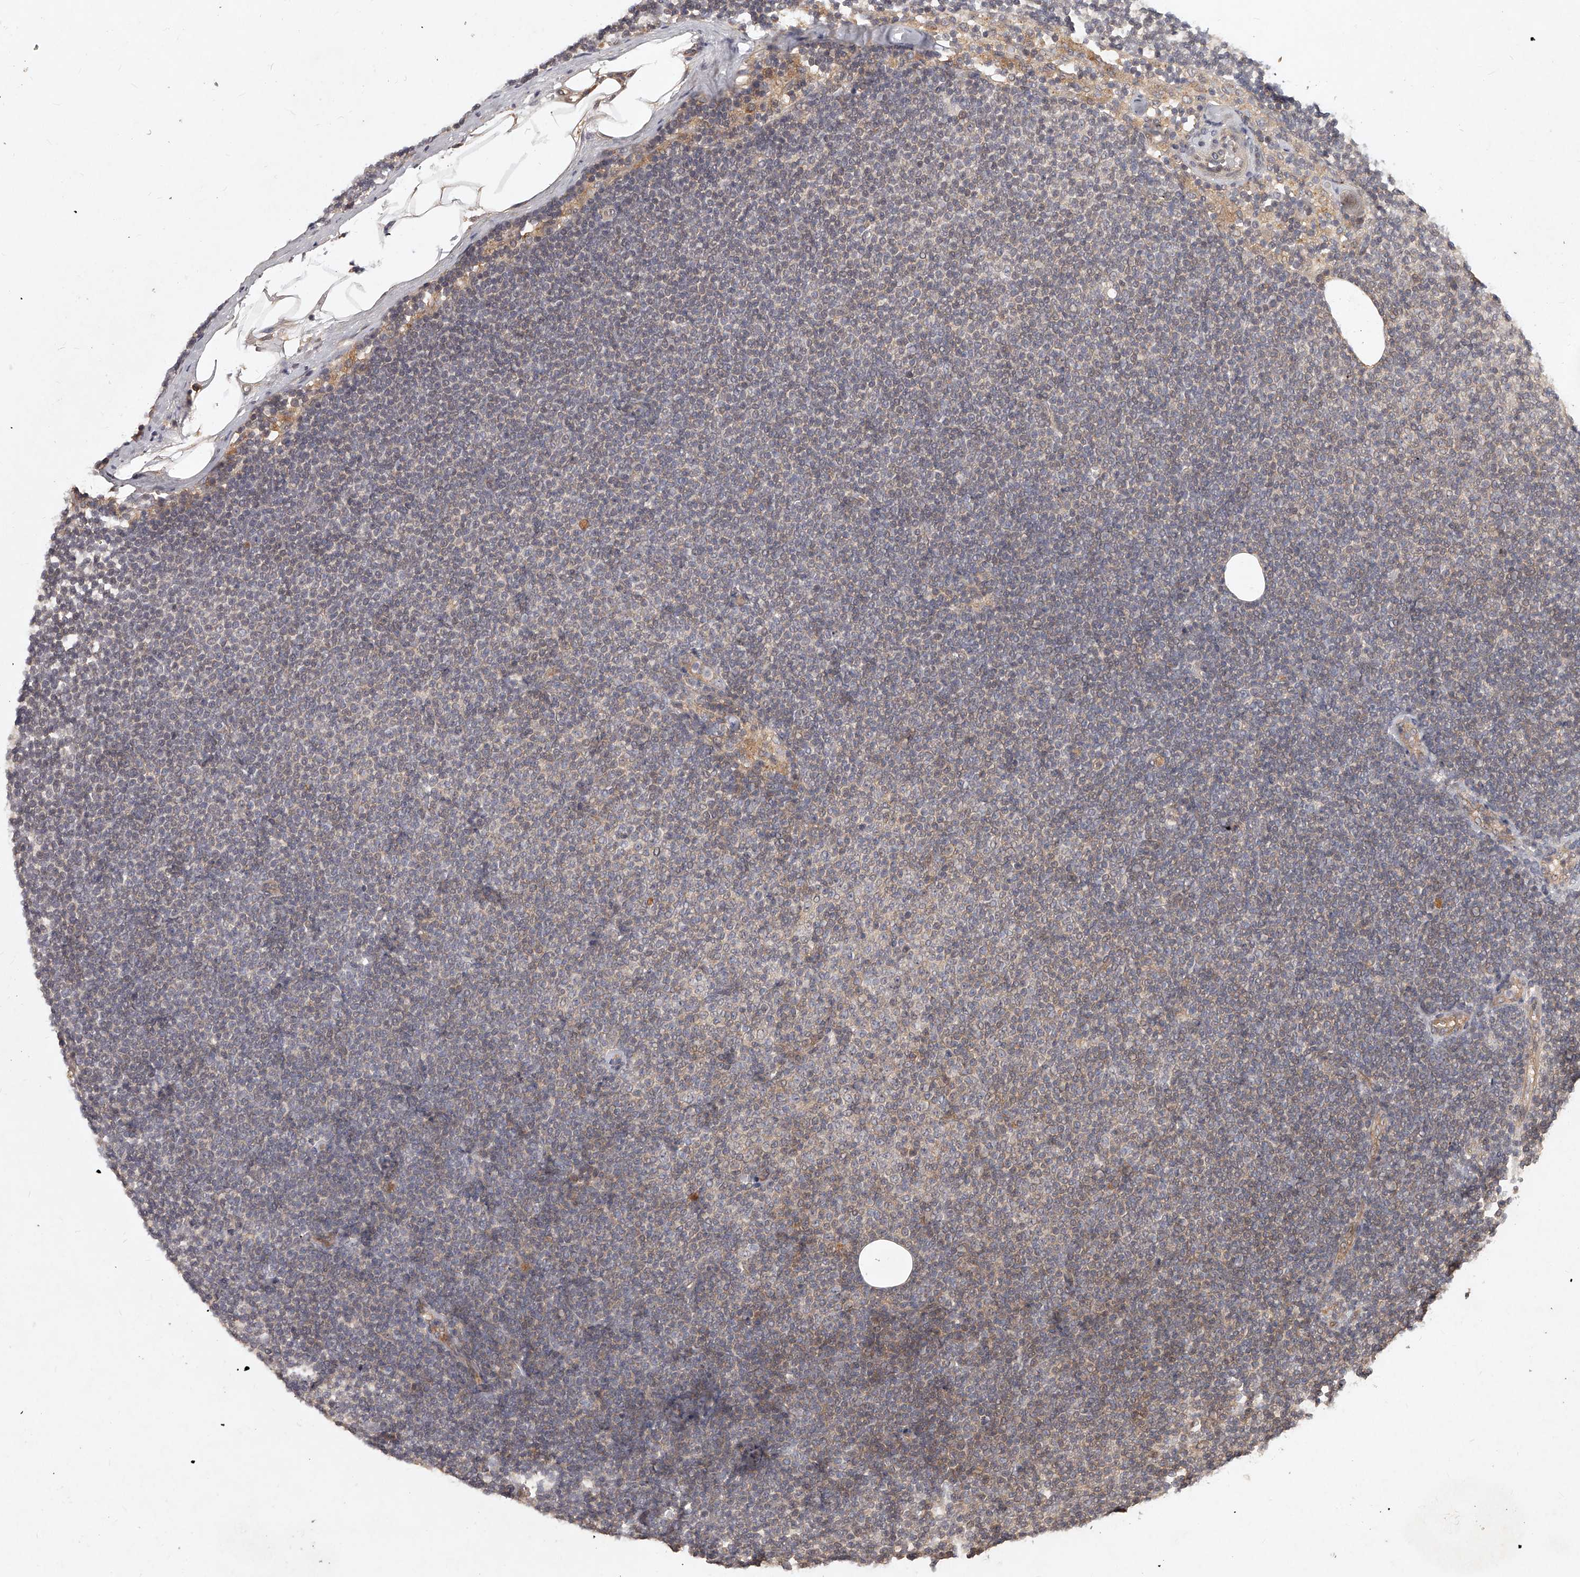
{"staining": {"intensity": "weak", "quantity": "<25%", "location": "cytoplasmic/membranous"}, "tissue": "lymphoma", "cell_type": "Tumor cells", "image_type": "cancer", "snomed": [{"axis": "morphology", "description": "Malignant lymphoma, non-Hodgkin's type, Low grade"}, {"axis": "topography", "description": "Lymph node"}], "caption": "Image shows no protein positivity in tumor cells of lymphoma tissue. (DAB immunohistochemistry, high magnification).", "gene": "SLC37A1", "patient": {"sex": "female", "age": 53}}